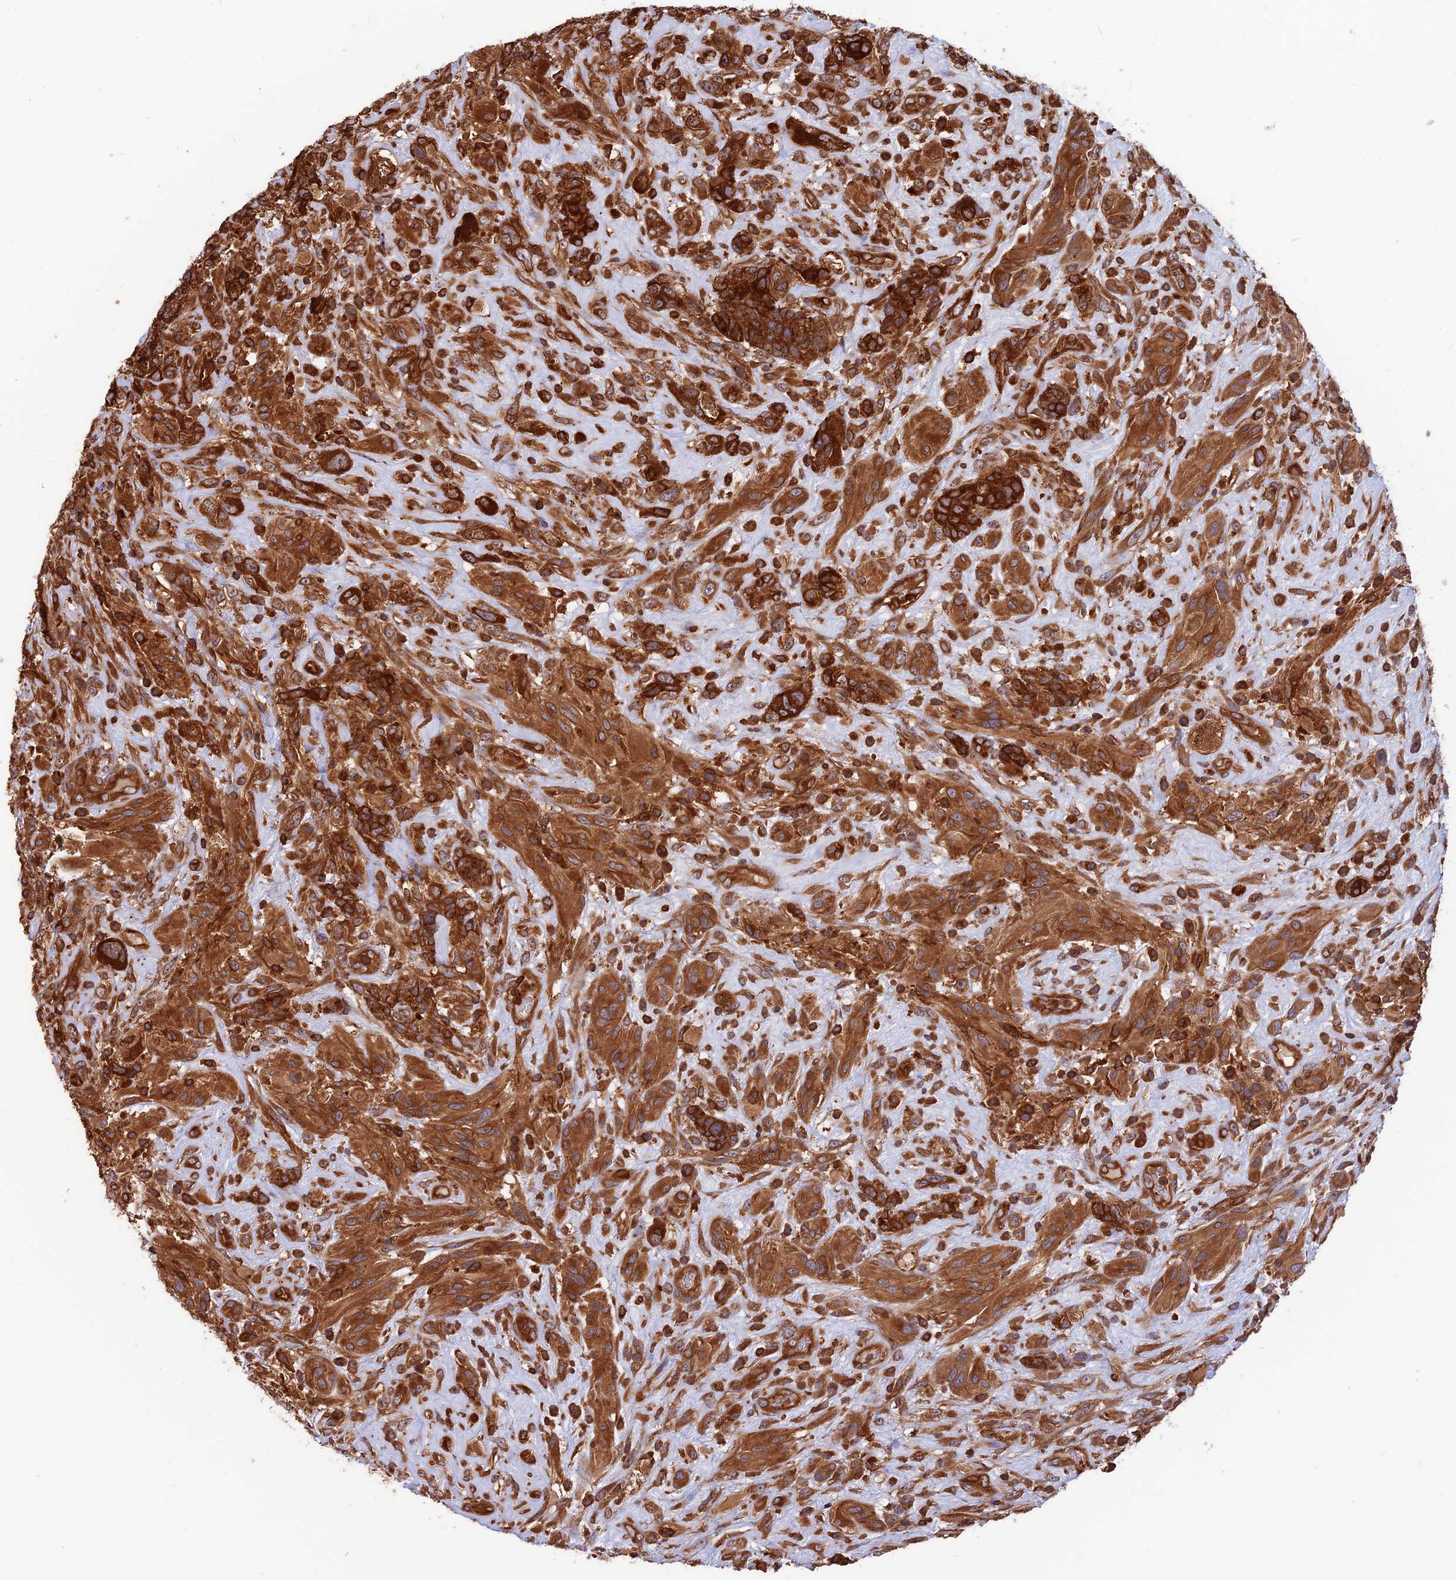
{"staining": {"intensity": "strong", "quantity": ">75%", "location": "cytoplasmic/membranous"}, "tissue": "glioma", "cell_type": "Tumor cells", "image_type": "cancer", "snomed": [{"axis": "morphology", "description": "Glioma, malignant, High grade"}, {"axis": "topography", "description": "Brain"}], "caption": "Immunohistochemical staining of human malignant glioma (high-grade) reveals strong cytoplasmic/membranous protein staining in approximately >75% of tumor cells.", "gene": "WDR1", "patient": {"sex": "male", "age": 61}}